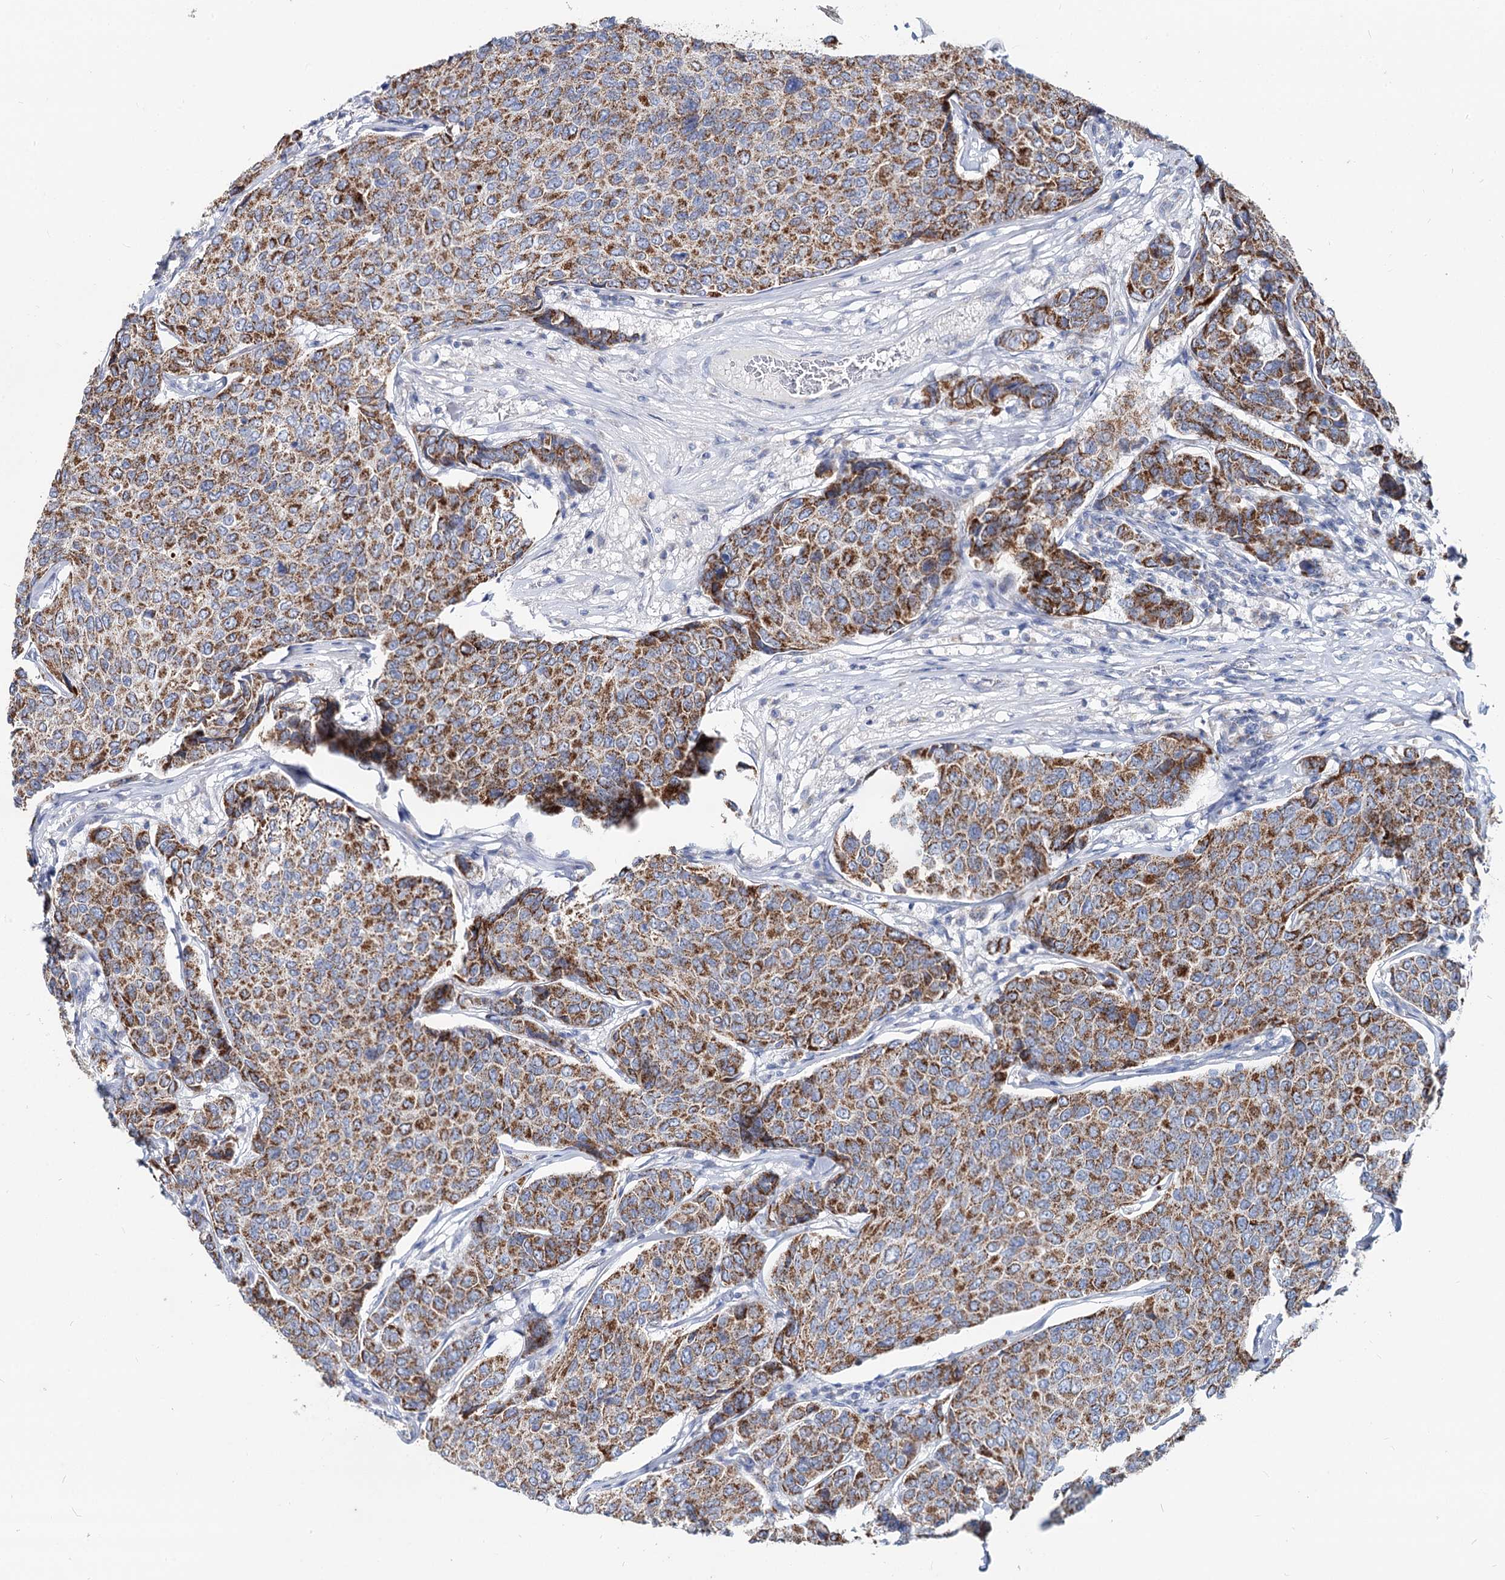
{"staining": {"intensity": "moderate", "quantity": ">75%", "location": "cytoplasmic/membranous"}, "tissue": "breast cancer", "cell_type": "Tumor cells", "image_type": "cancer", "snomed": [{"axis": "morphology", "description": "Duct carcinoma"}, {"axis": "topography", "description": "Breast"}], "caption": "Protein staining of breast infiltrating ductal carcinoma tissue displays moderate cytoplasmic/membranous expression in about >75% of tumor cells. (IHC, brightfield microscopy, high magnification).", "gene": "MCCC2", "patient": {"sex": "female", "age": 55}}